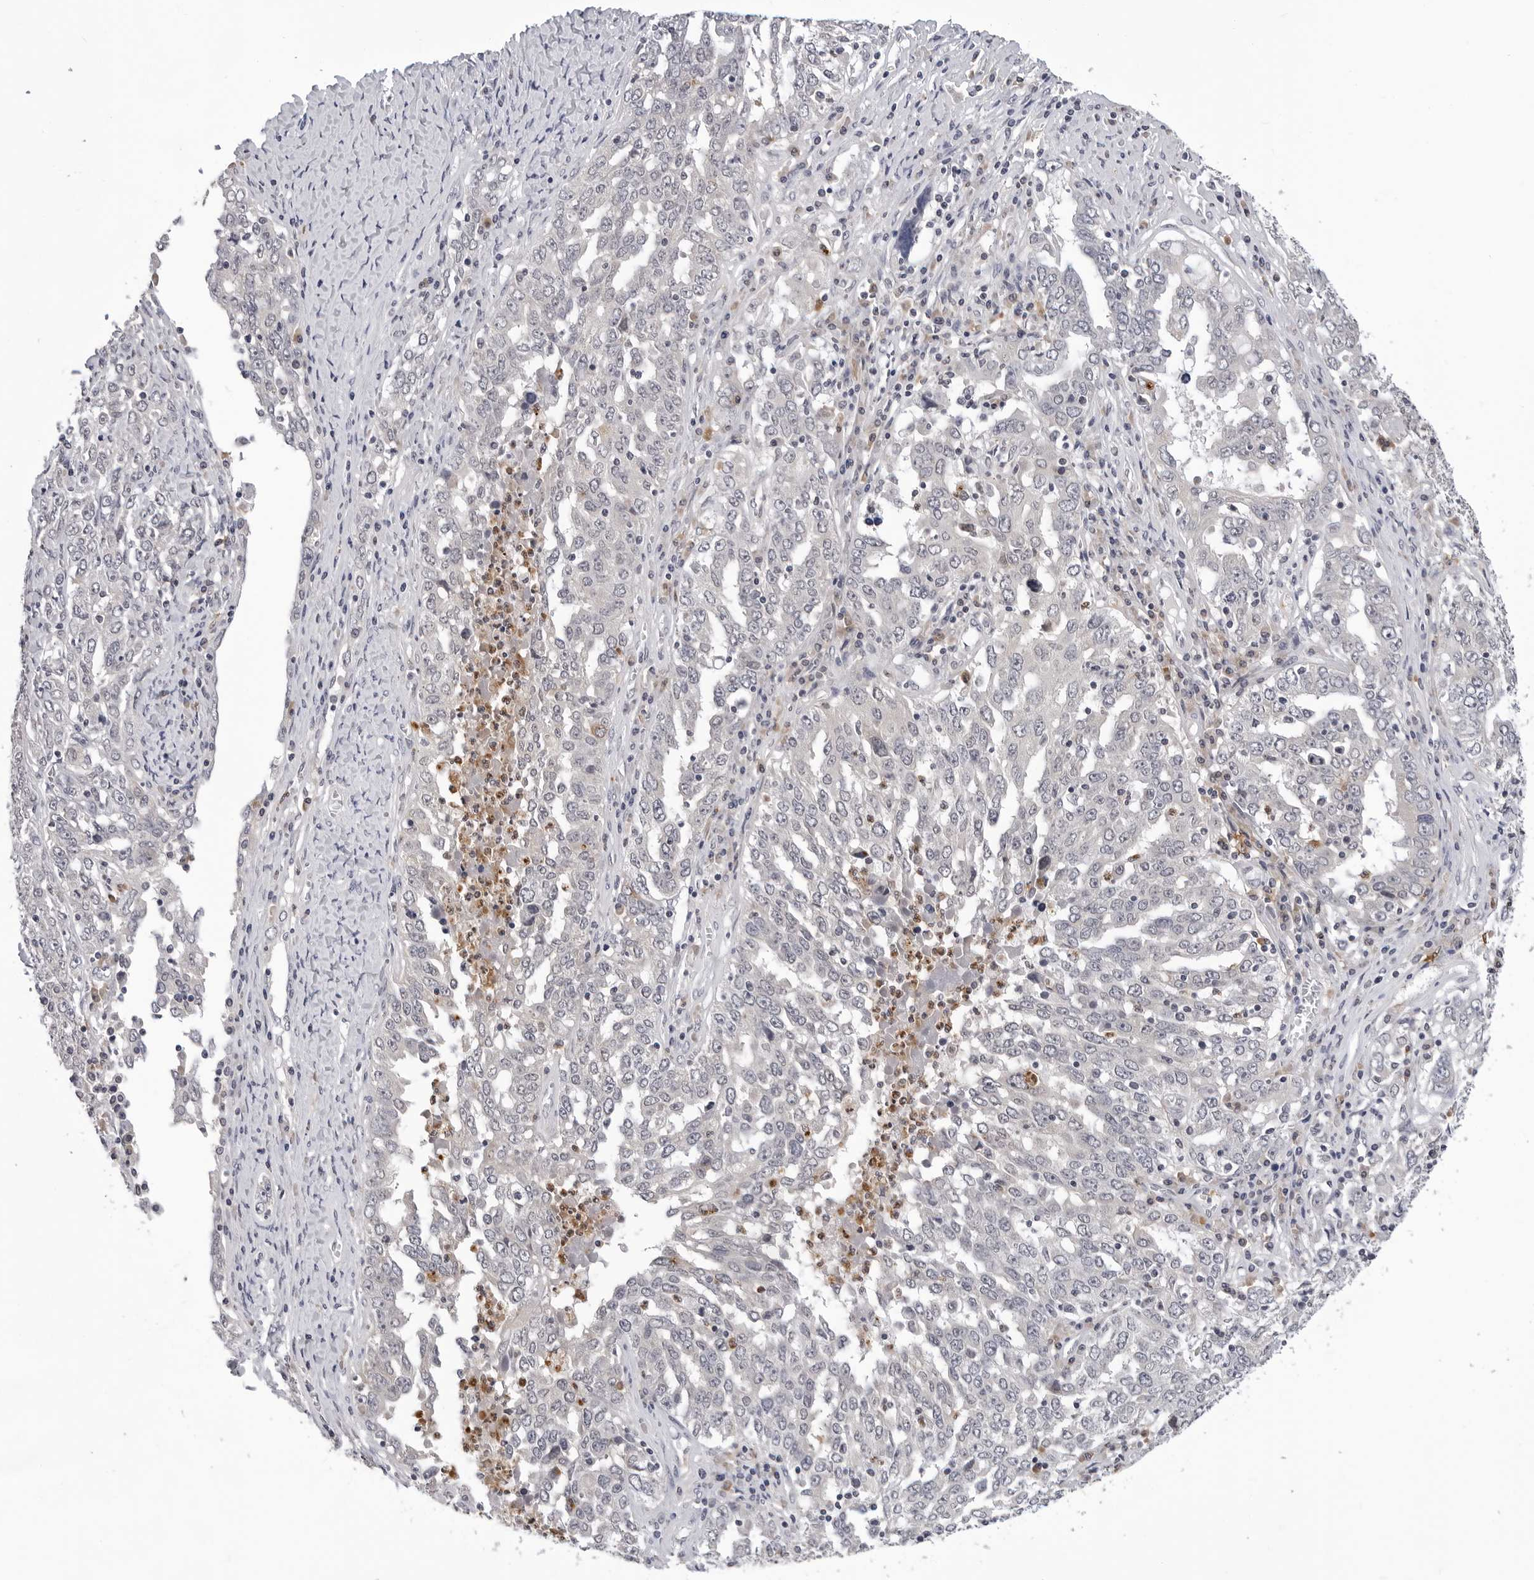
{"staining": {"intensity": "negative", "quantity": "none", "location": "none"}, "tissue": "ovarian cancer", "cell_type": "Tumor cells", "image_type": "cancer", "snomed": [{"axis": "morphology", "description": "Carcinoma, endometroid"}, {"axis": "topography", "description": "Ovary"}], "caption": "Immunohistochemistry (IHC) image of neoplastic tissue: ovarian cancer stained with DAB exhibits no significant protein expression in tumor cells. Nuclei are stained in blue.", "gene": "TRMT13", "patient": {"sex": "female", "age": 62}}